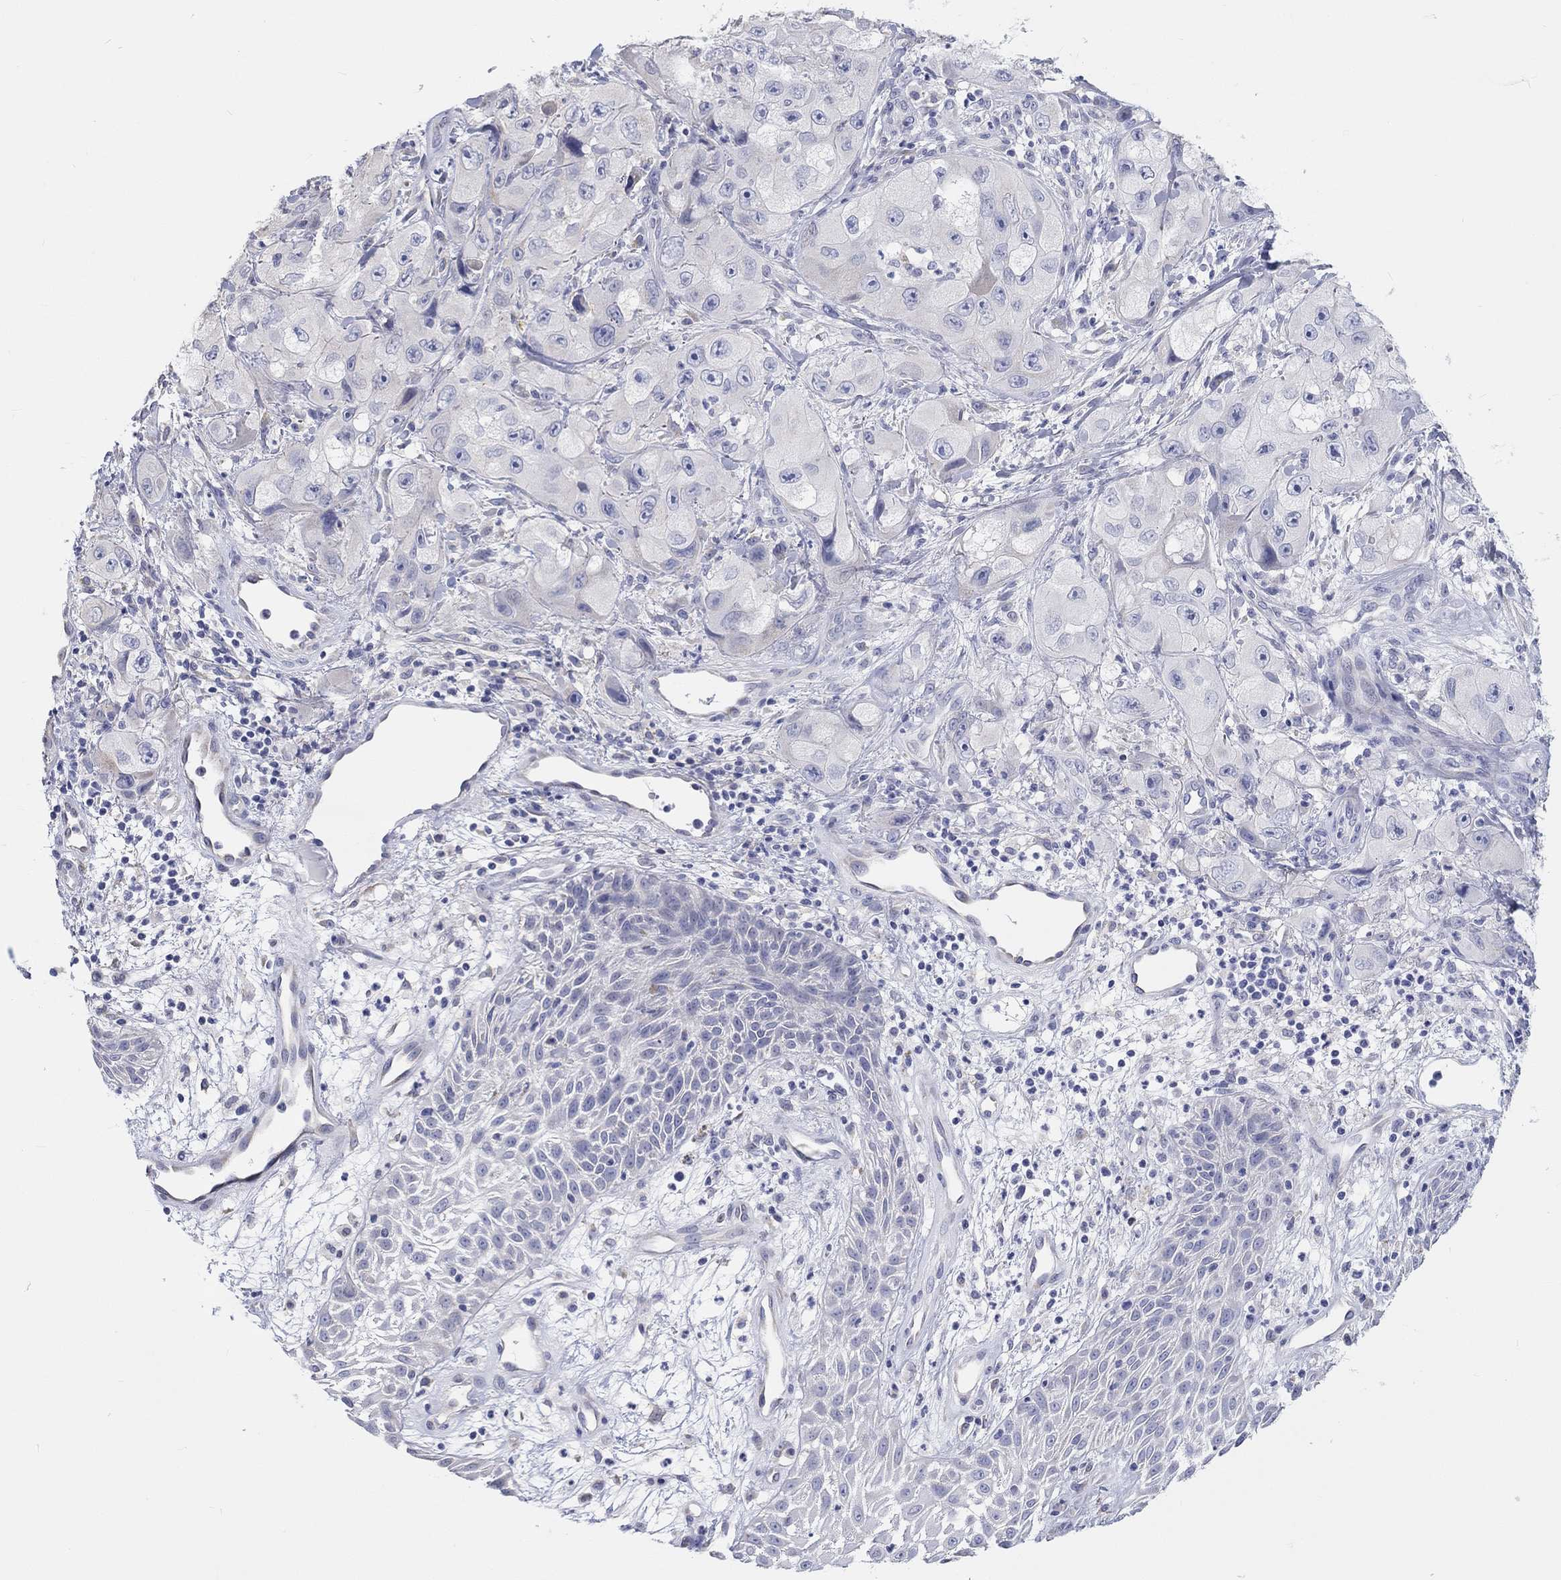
{"staining": {"intensity": "negative", "quantity": "none", "location": "none"}, "tissue": "skin cancer", "cell_type": "Tumor cells", "image_type": "cancer", "snomed": [{"axis": "morphology", "description": "Squamous cell carcinoma, NOS"}, {"axis": "topography", "description": "Skin"}, {"axis": "topography", "description": "Subcutis"}], "caption": "This is an immunohistochemistry (IHC) image of human skin squamous cell carcinoma. There is no staining in tumor cells.", "gene": "LRRC4C", "patient": {"sex": "male", "age": 73}}